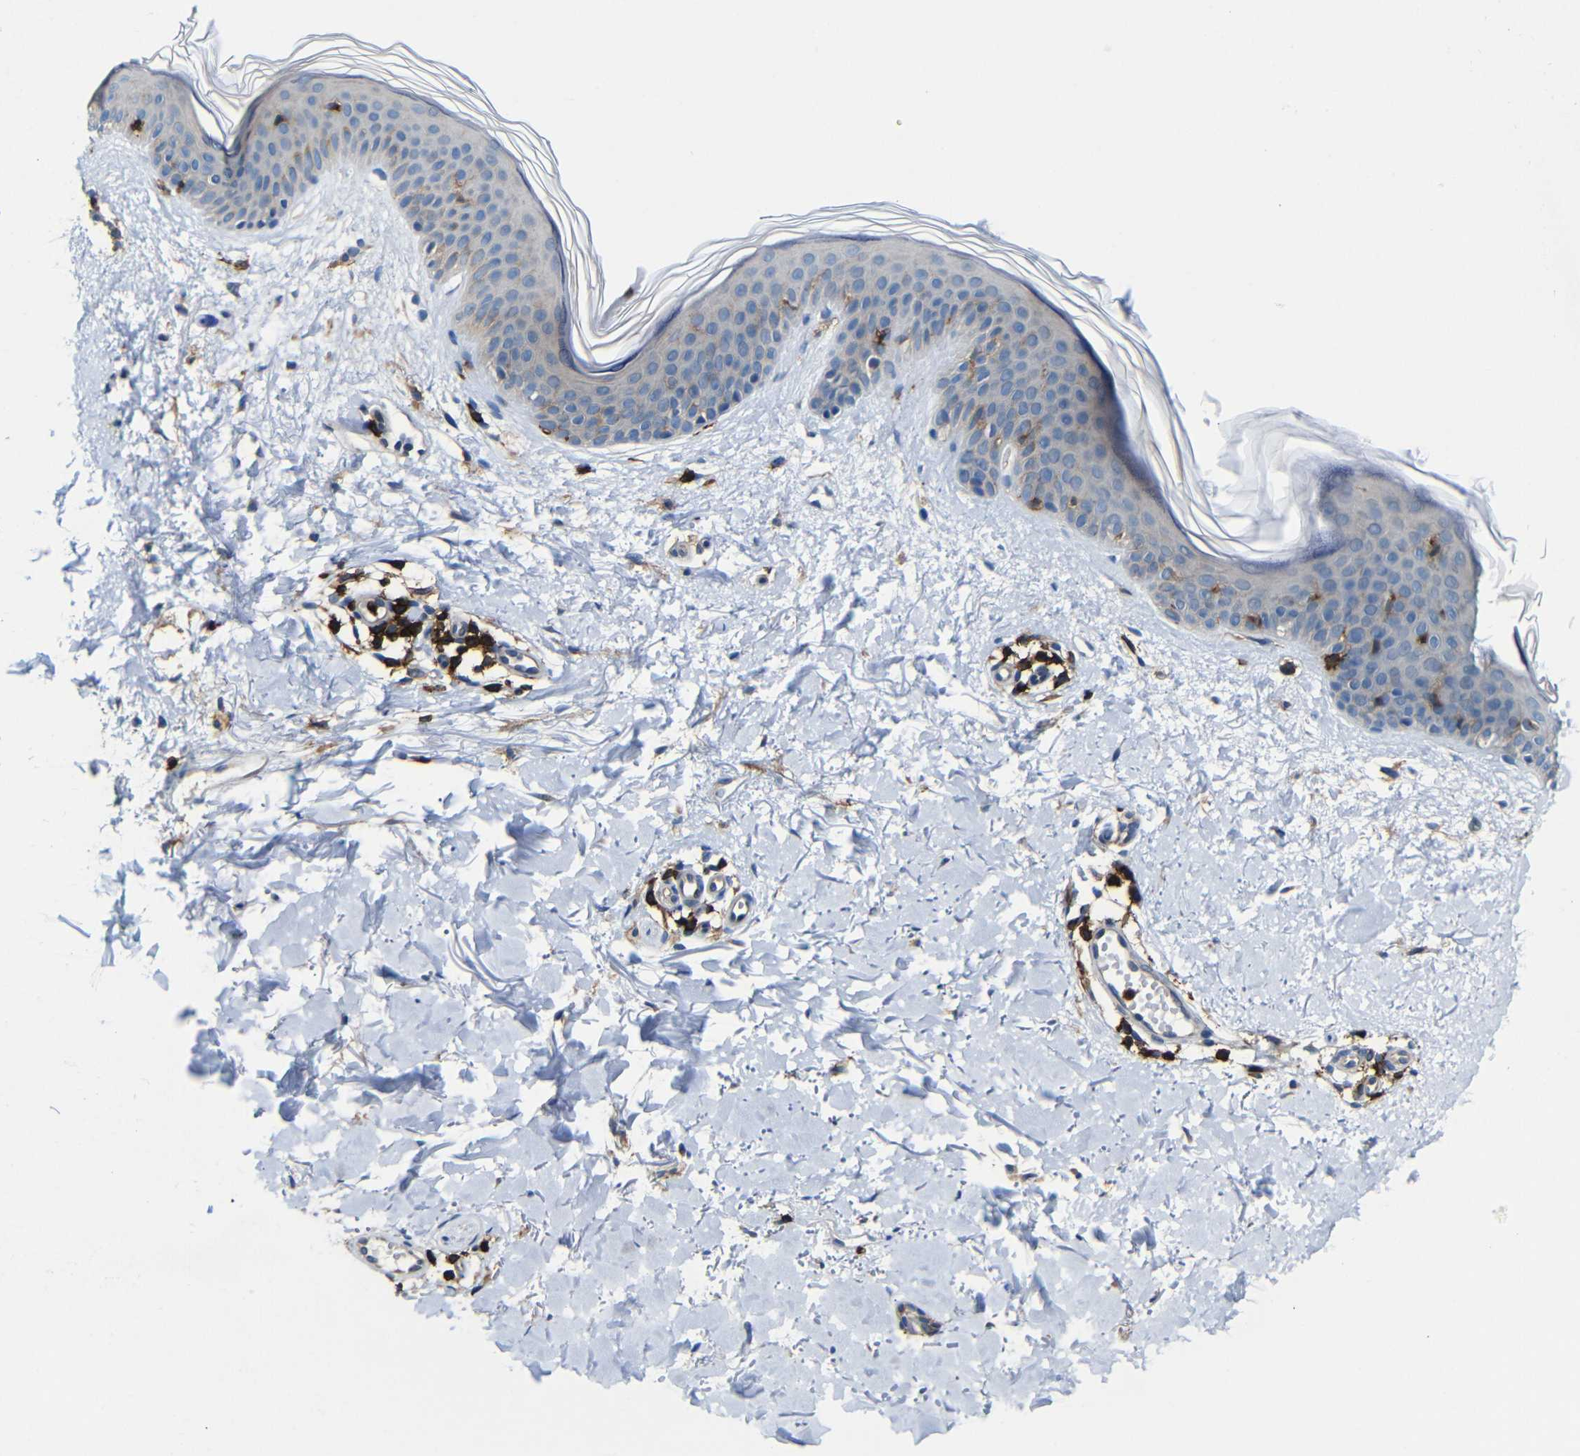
{"staining": {"intensity": "negative", "quantity": "none", "location": "none"}, "tissue": "skin", "cell_type": "Fibroblasts", "image_type": "normal", "snomed": [{"axis": "morphology", "description": "Normal tissue, NOS"}, {"axis": "topography", "description": "Skin"}], "caption": "The histopathology image demonstrates no significant positivity in fibroblasts of skin. Nuclei are stained in blue.", "gene": "P2RY12", "patient": {"sex": "female", "age": 56}}